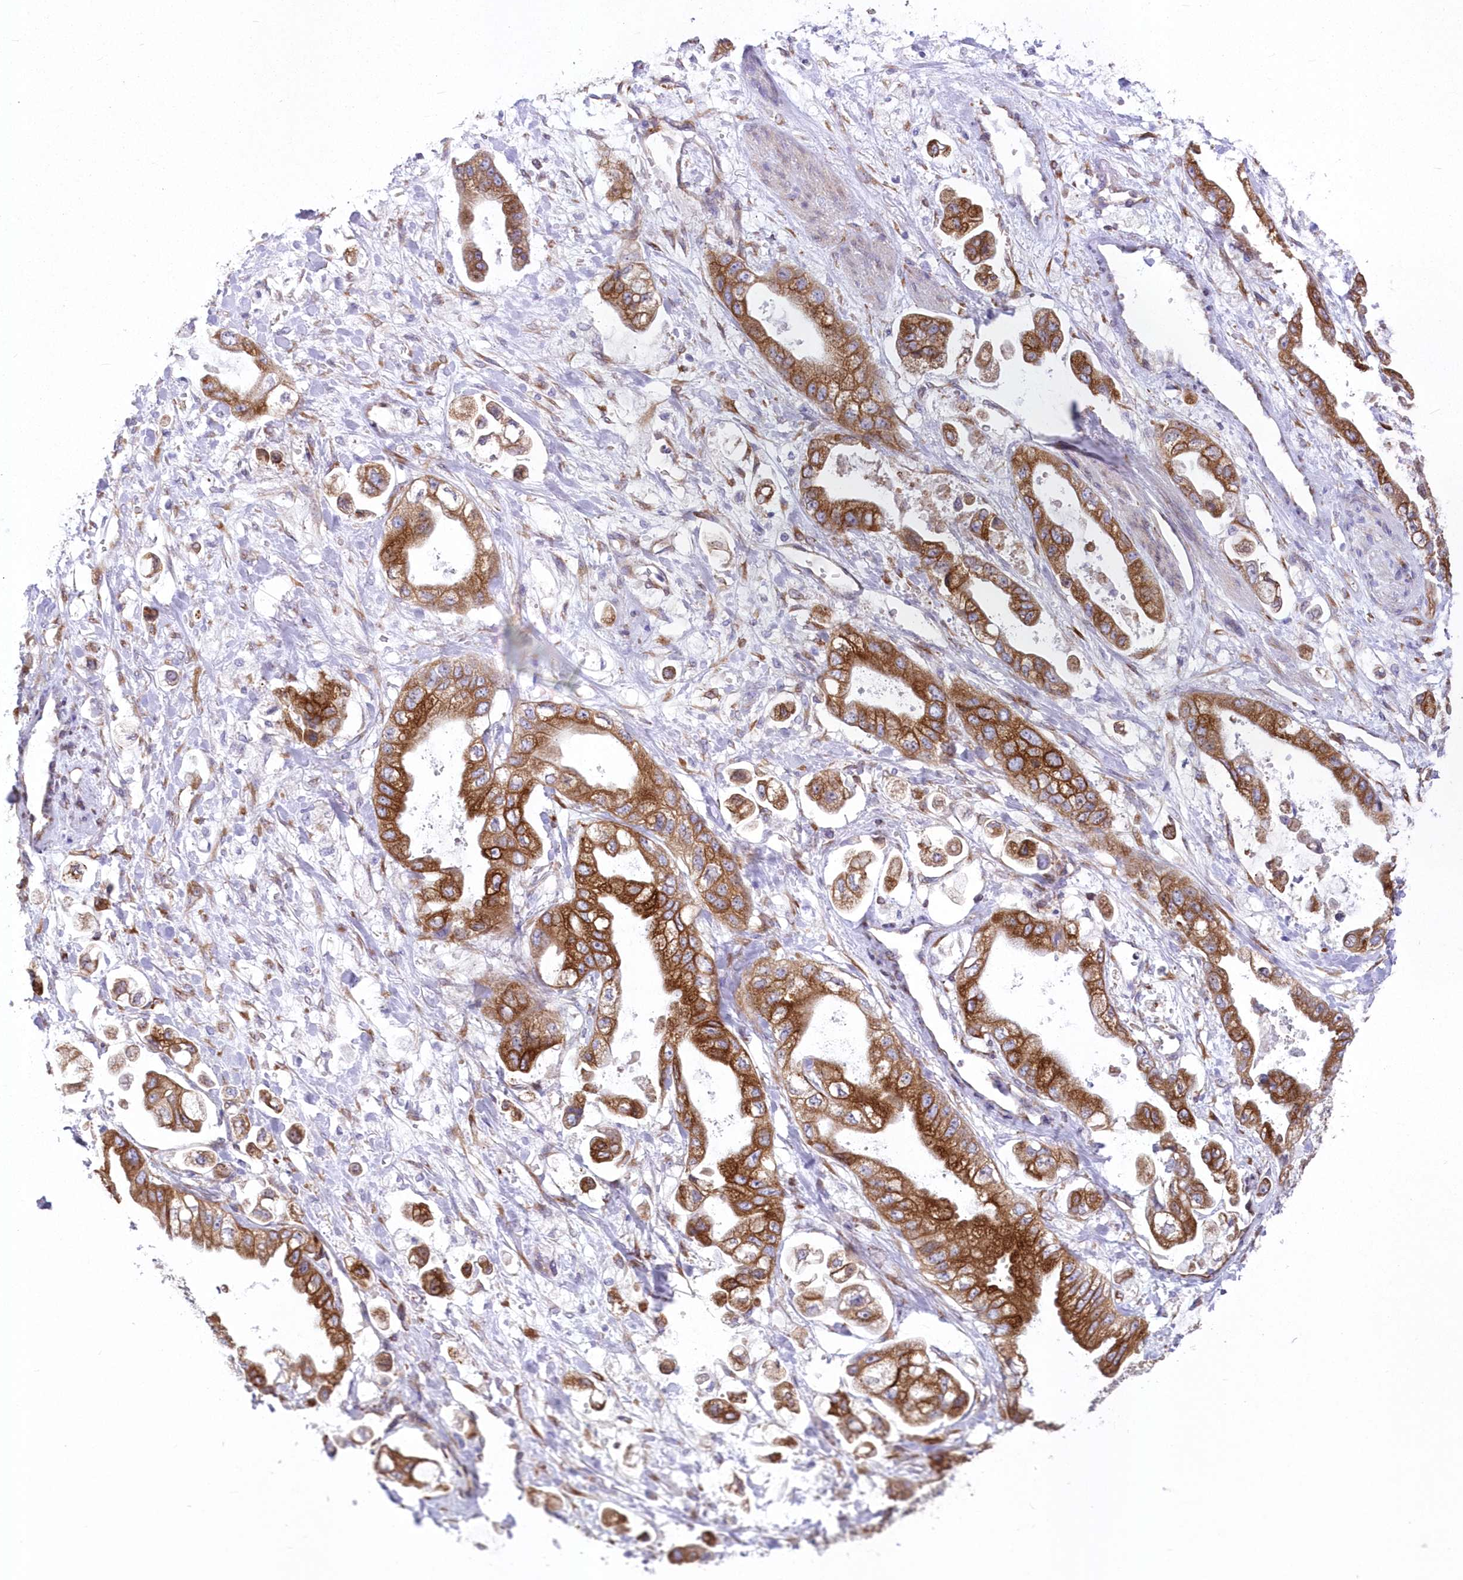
{"staining": {"intensity": "strong", "quantity": ">75%", "location": "cytoplasmic/membranous"}, "tissue": "stomach cancer", "cell_type": "Tumor cells", "image_type": "cancer", "snomed": [{"axis": "morphology", "description": "Adenocarcinoma, NOS"}, {"axis": "topography", "description": "Stomach"}], "caption": "Stomach cancer was stained to show a protein in brown. There is high levels of strong cytoplasmic/membranous positivity in about >75% of tumor cells. (IHC, brightfield microscopy, high magnification).", "gene": "YTHDC2", "patient": {"sex": "male", "age": 62}}